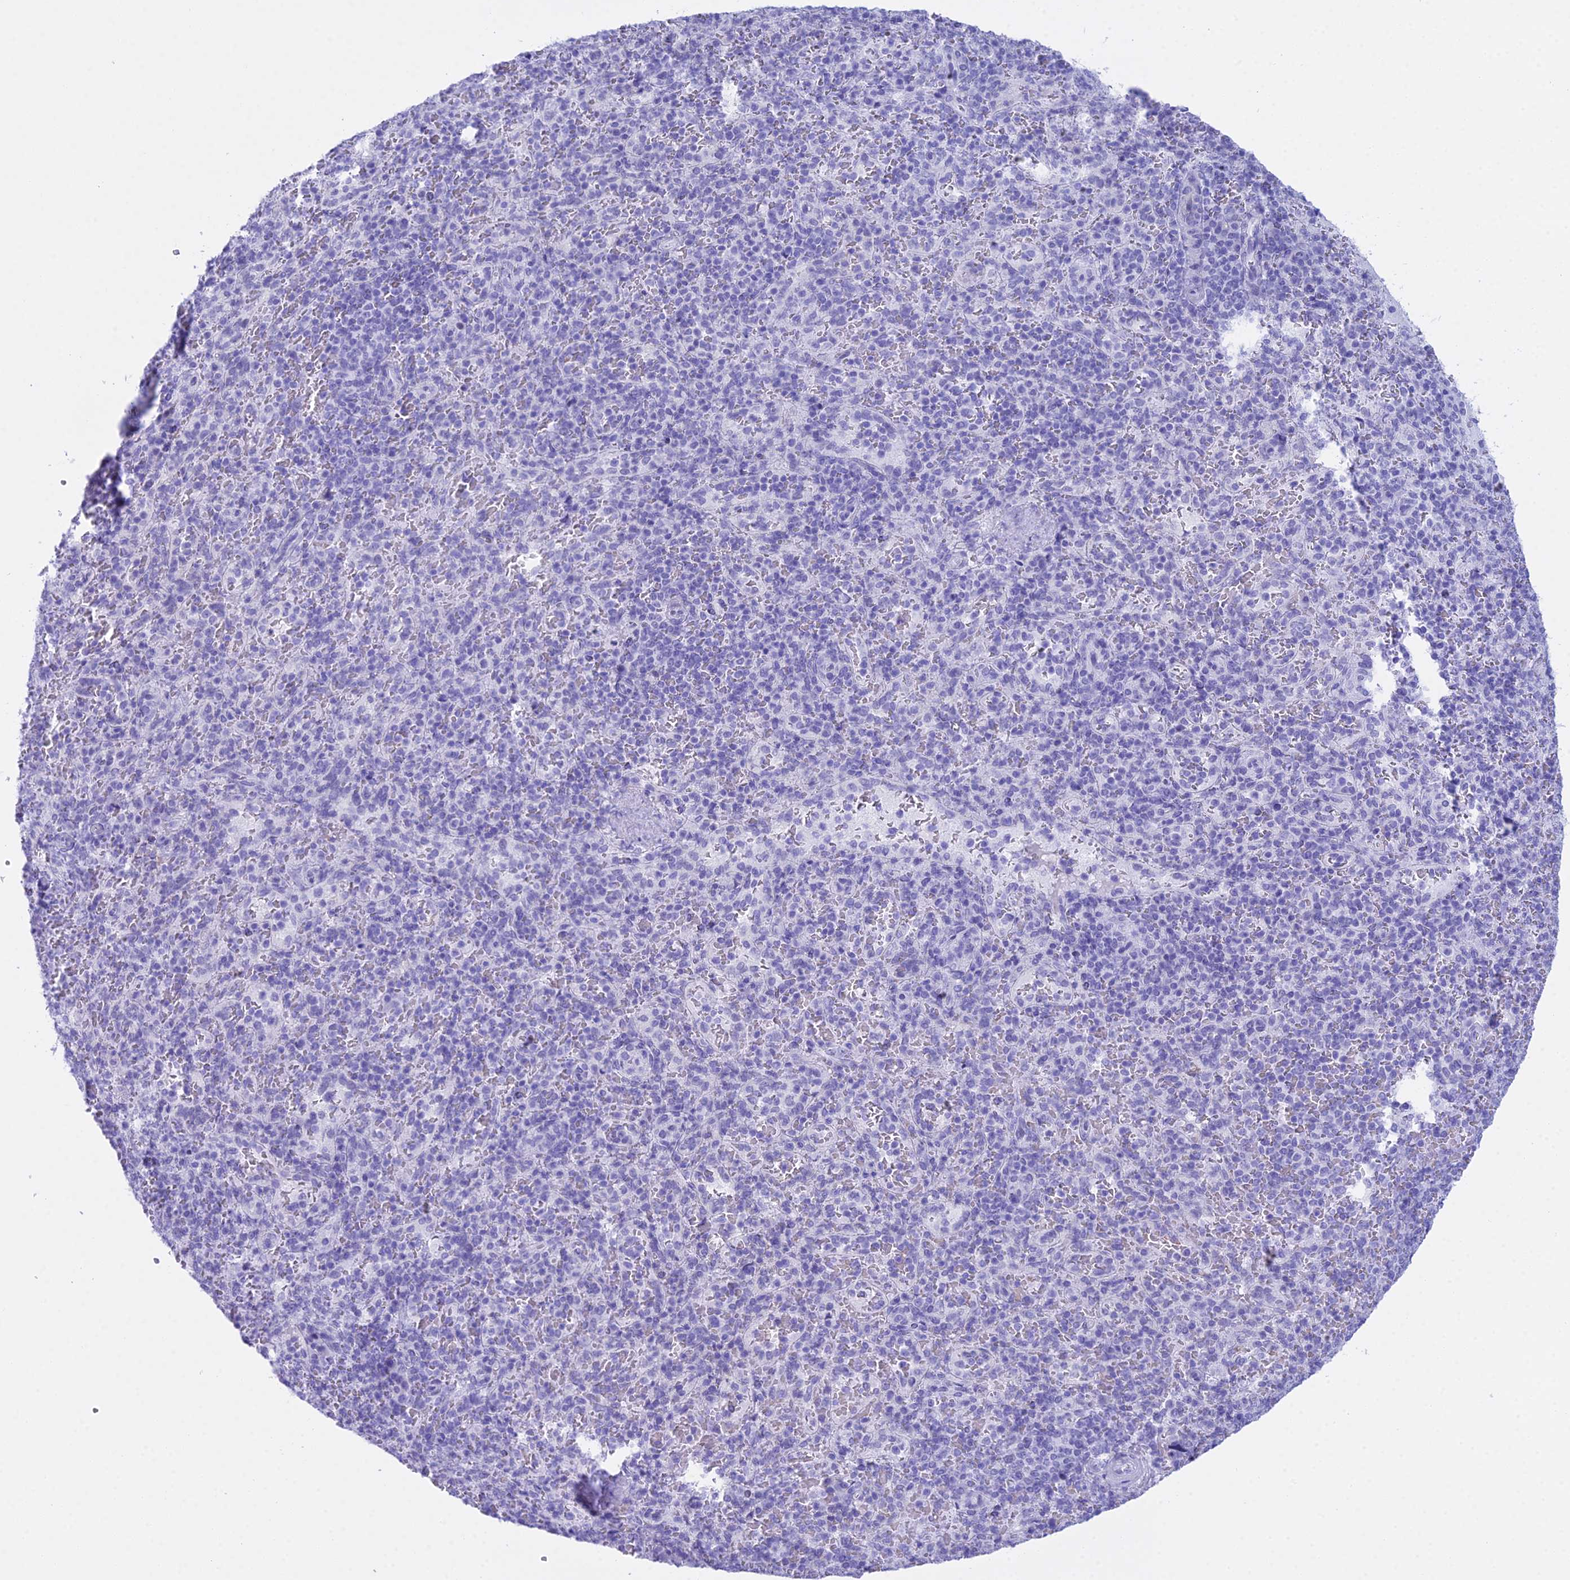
{"staining": {"intensity": "negative", "quantity": "none", "location": "none"}, "tissue": "spleen", "cell_type": "Cells in red pulp", "image_type": "normal", "snomed": [{"axis": "morphology", "description": "Normal tissue, NOS"}, {"axis": "topography", "description": "Spleen"}], "caption": "An image of human spleen is negative for staining in cells in red pulp.", "gene": "RNPS1", "patient": {"sex": "male", "age": 82}}